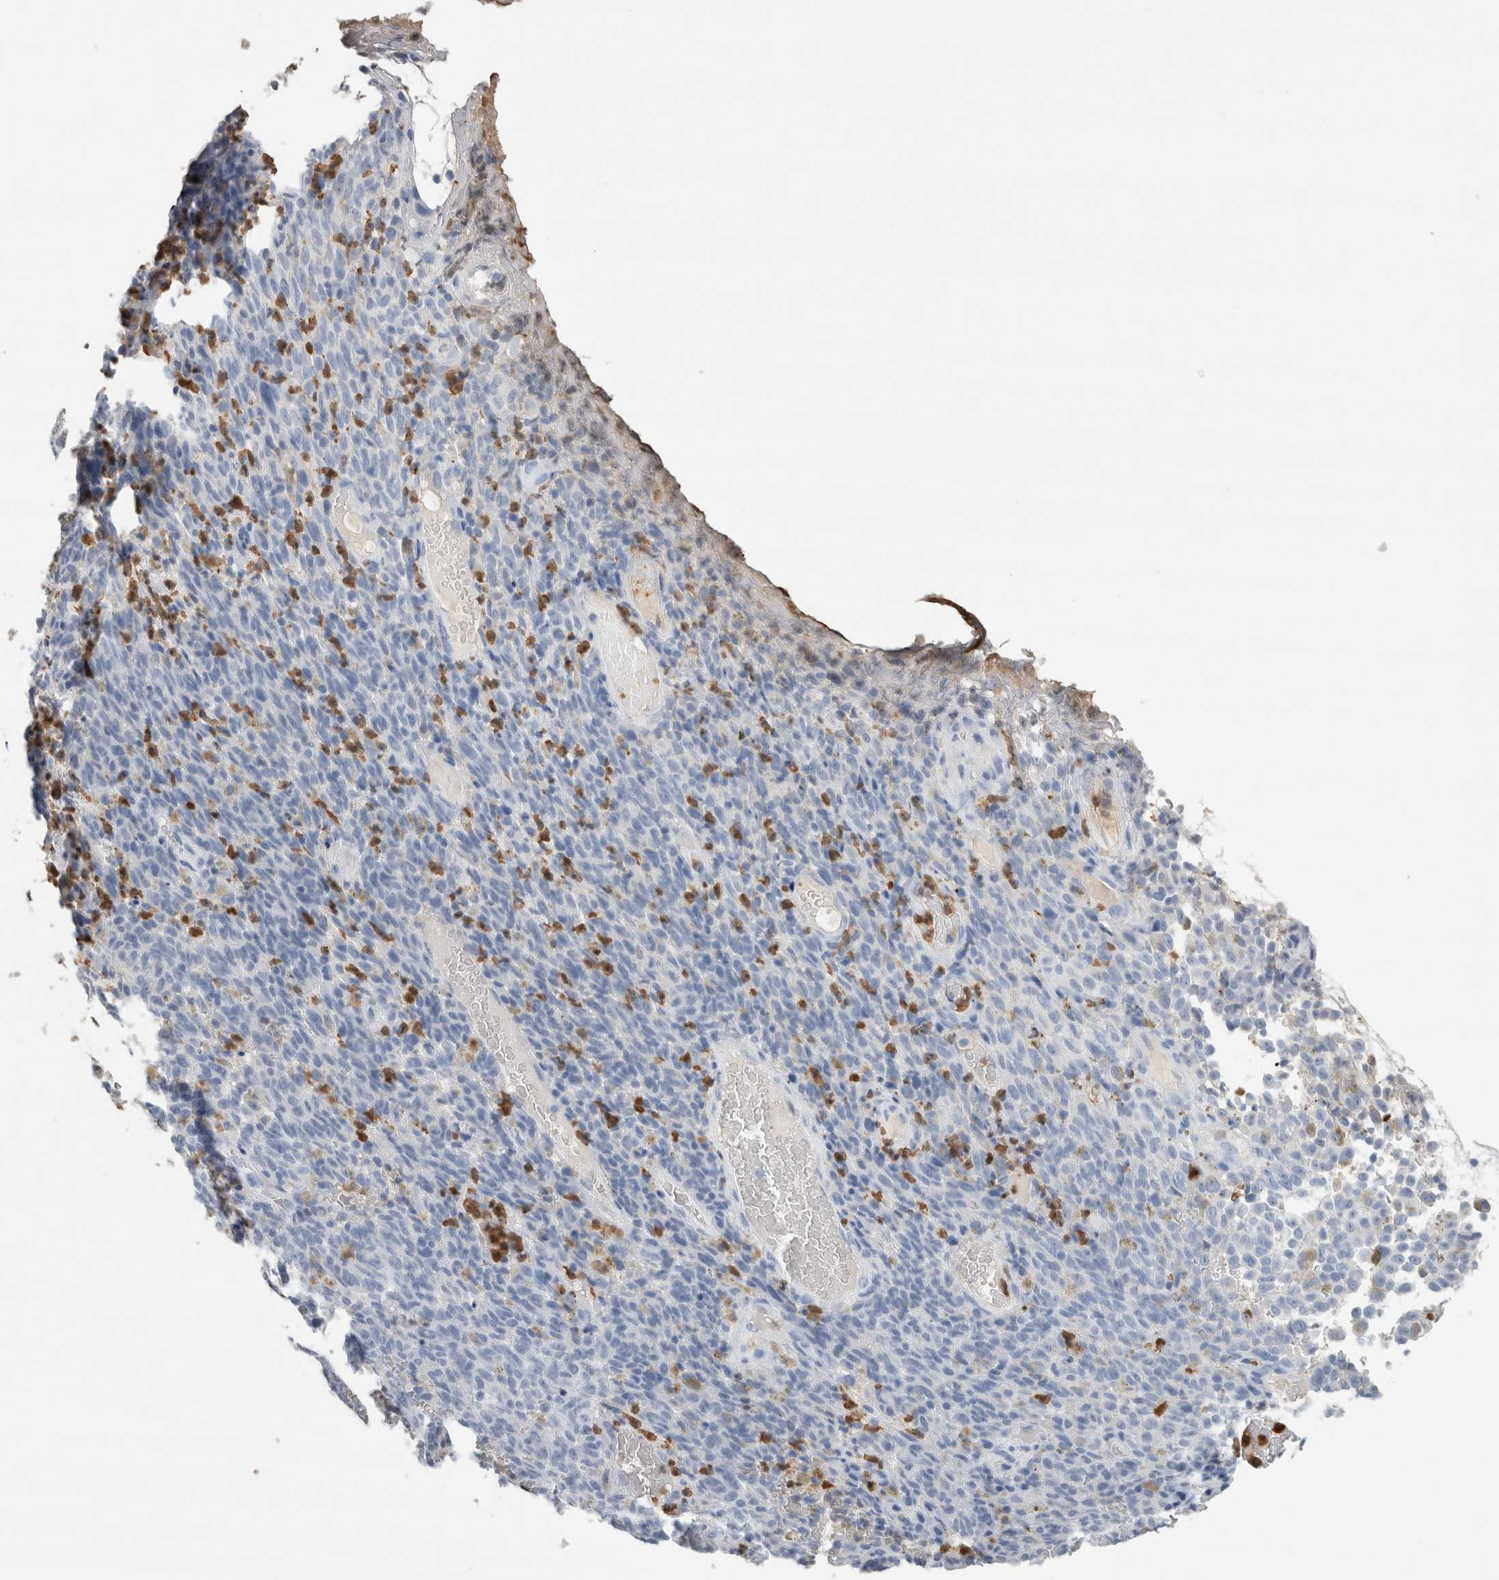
{"staining": {"intensity": "negative", "quantity": "none", "location": "none"}, "tissue": "melanoma", "cell_type": "Tumor cells", "image_type": "cancer", "snomed": [{"axis": "morphology", "description": "Malignant melanoma, NOS"}, {"axis": "topography", "description": "Skin"}], "caption": "Immunohistochemistry image of malignant melanoma stained for a protein (brown), which shows no staining in tumor cells. (Brightfield microscopy of DAB immunohistochemistry at high magnification).", "gene": "S100A12", "patient": {"sex": "female", "age": 82}}